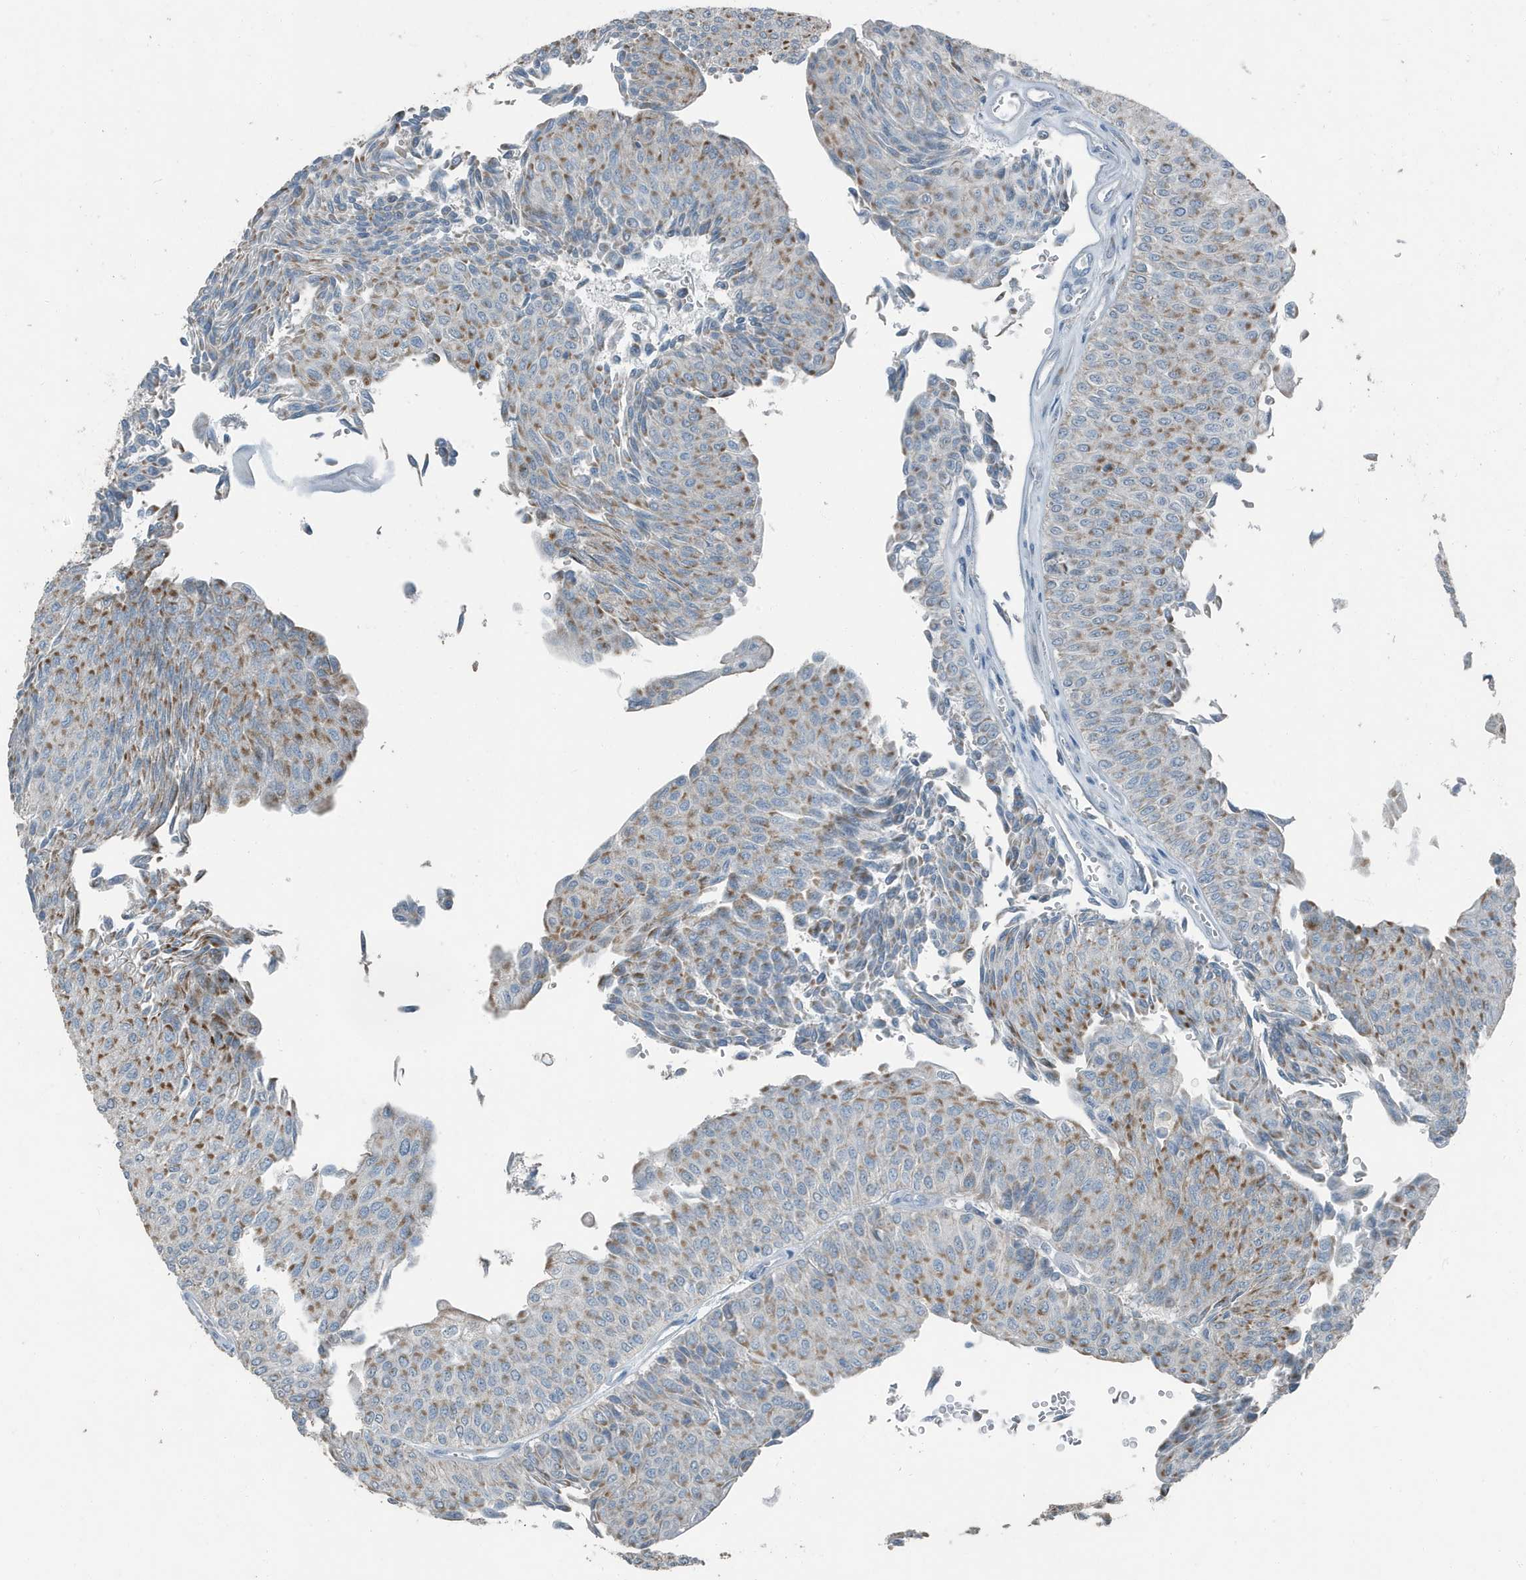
{"staining": {"intensity": "moderate", "quantity": ">75%", "location": "cytoplasmic/membranous"}, "tissue": "urothelial cancer", "cell_type": "Tumor cells", "image_type": "cancer", "snomed": [{"axis": "morphology", "description": "Urothelial carcinoma, Low grade"}, {"axis": "topography", "description": "Urinary bladder"}], "caption": "Immunohistochemical staining of human urothelial cancer exhibits moderate cytoplasmic/membranous protein positivity in approximately >75% of tumor cells.", "gene": "FAM162A", "patient": {"sex": "male", "age": 78}}